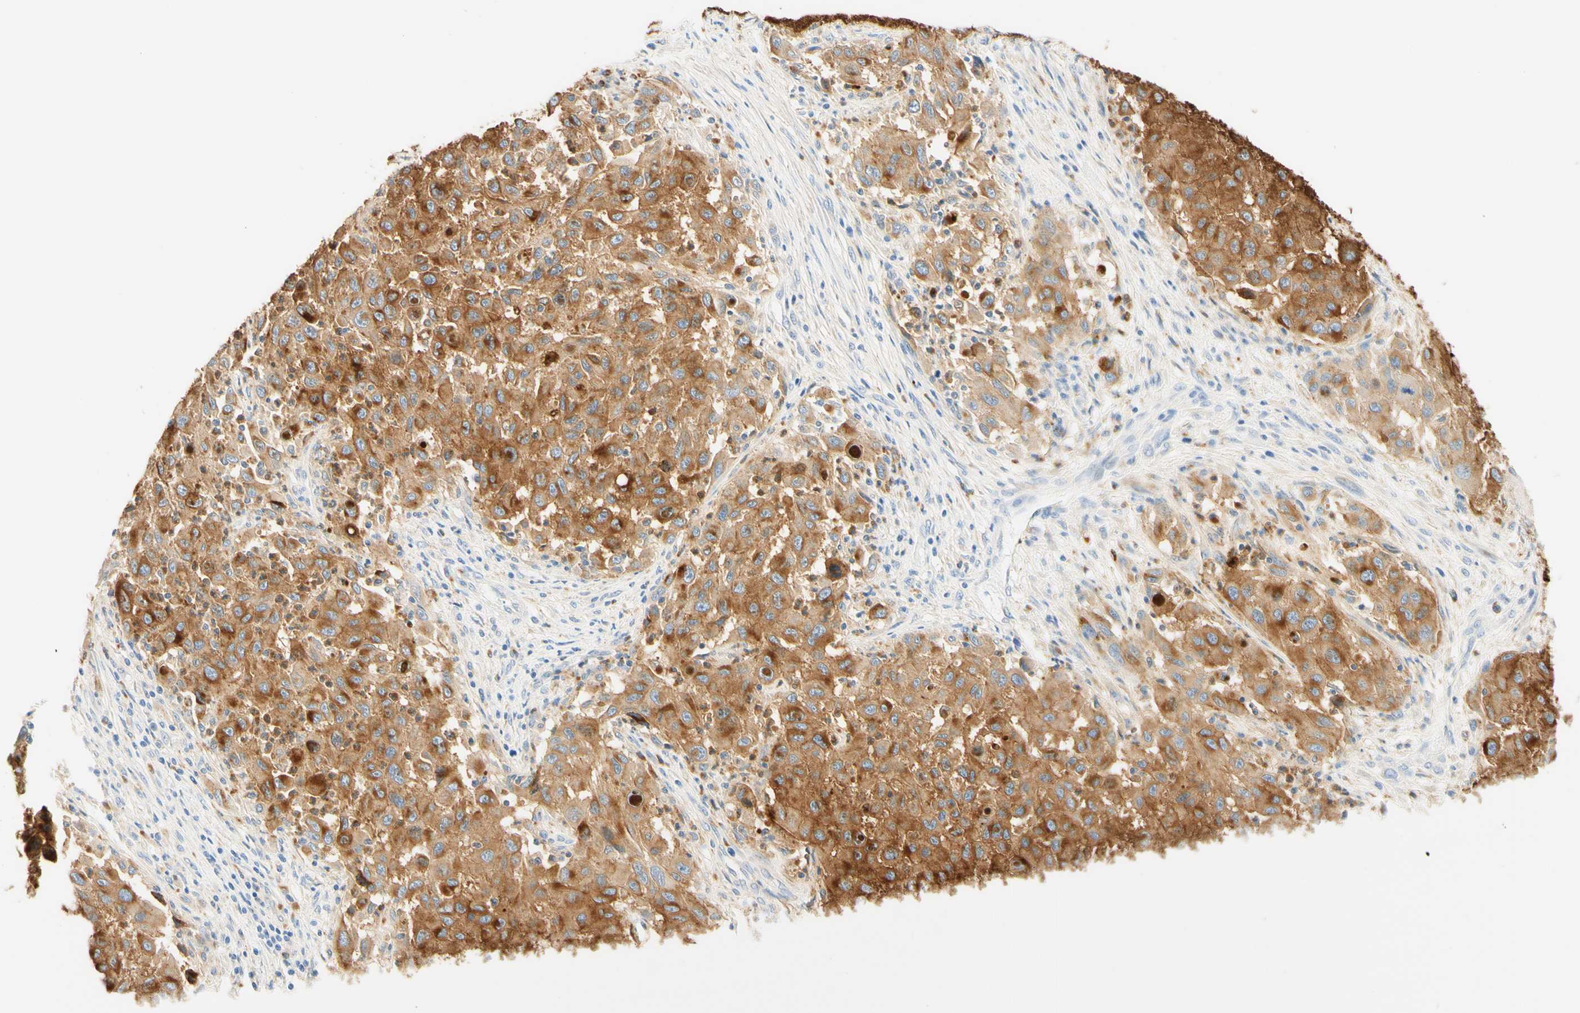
{"staining": {"intensity": "moderate", "quantity": ">75%", "location": "cytoplasmic/membranous"}, "tissue": "melanoma", "cell_type": "Tumor cells", "image_type": "cancer", "snomed": [{"axis": "morphology", "description": "Malignant melanoma, Metastatic site"}, {"axis": "topography", "description": "Lymph node"}], "caption": "This is an image of immunohistochemistry (IHC) staining of malignant melanoma (metastatic site), which shows moderate expression in the cytoplasmic/membranous of tumor cells.", "gene": "CD63", "patient": {"sex": "male", "age": 61}}